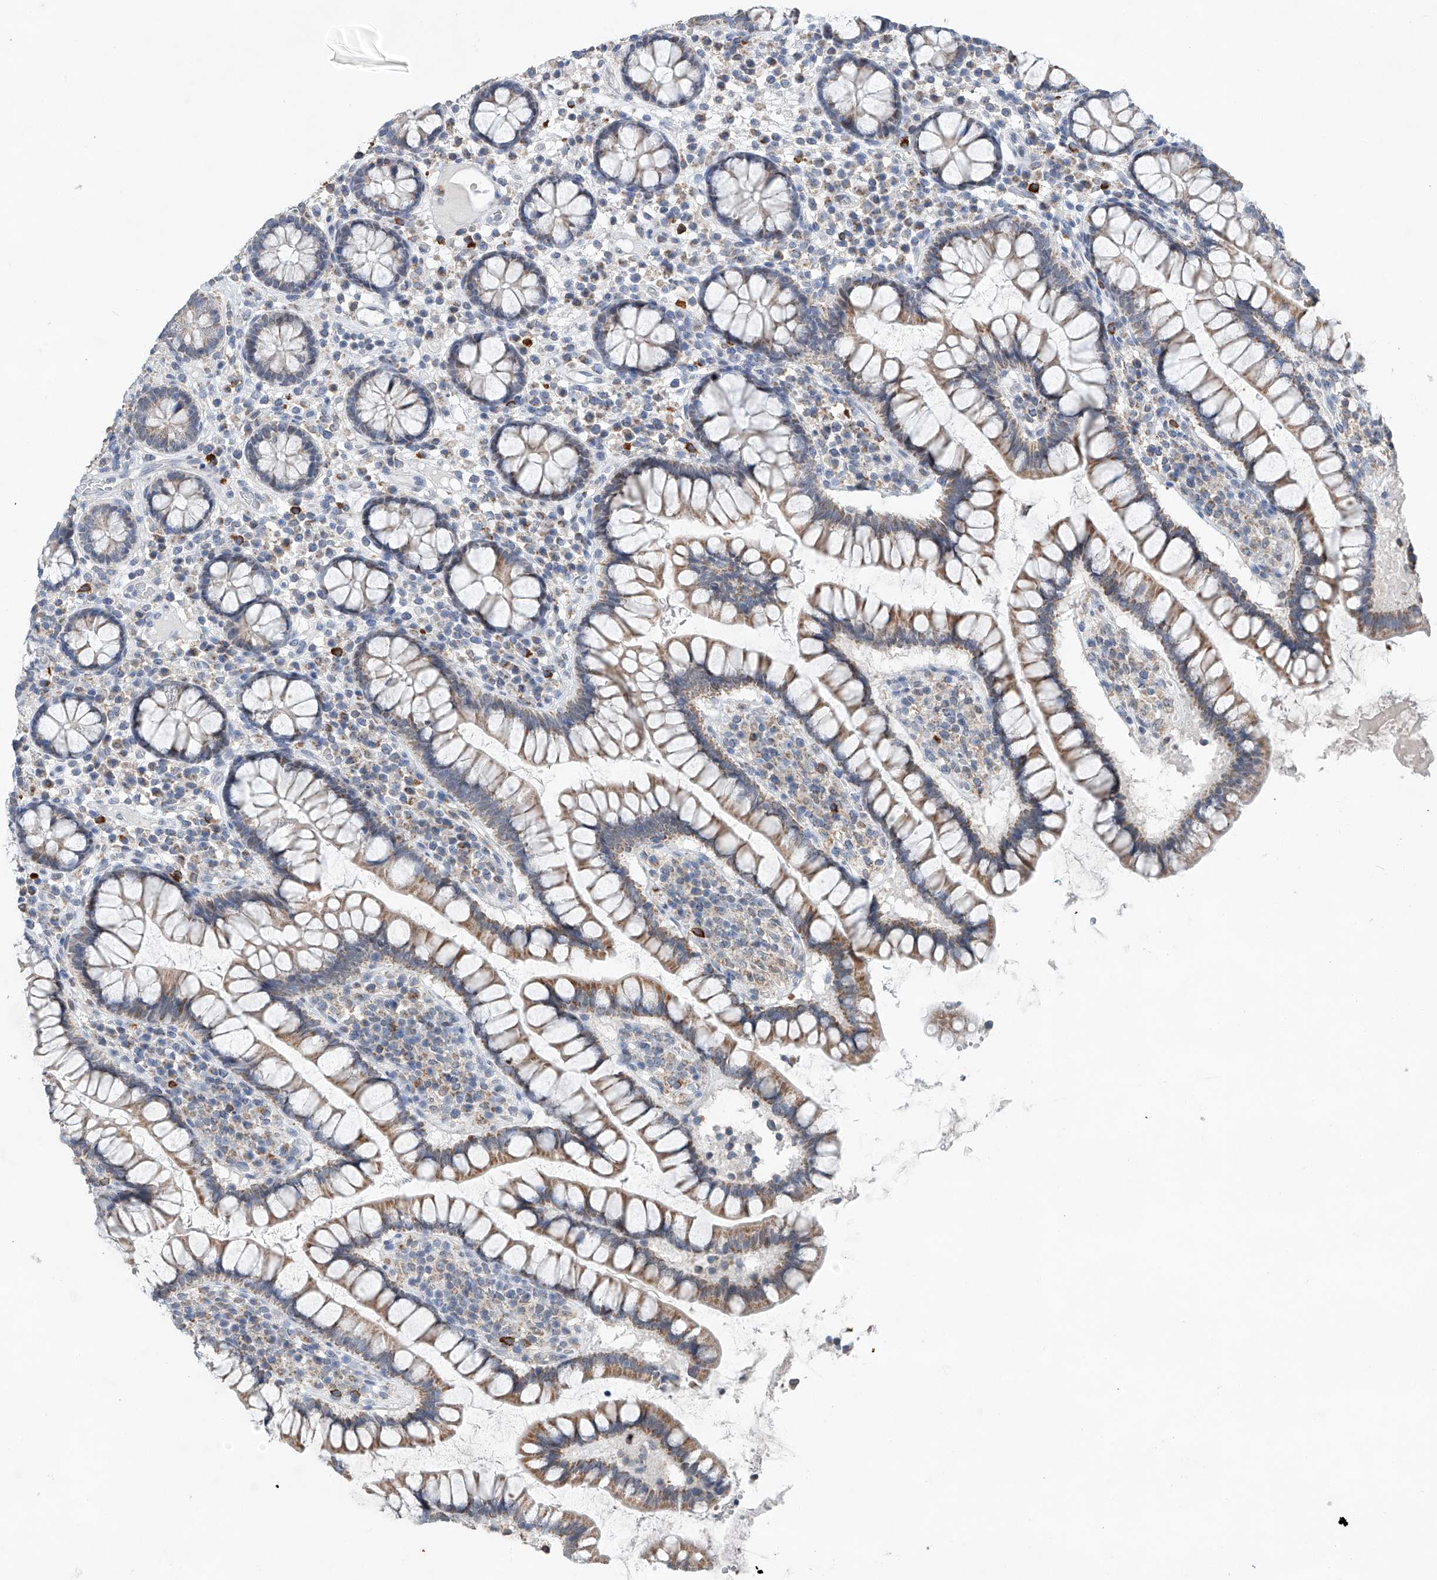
{"staining": {"intensity": "negative", "quantity": "none", "location": "none"}, "tissue": "colon", "cell_type": "Endothelial cells", "image_type": "normal", "snomed": [{"axis": "morphology", "description": "Normal tissue, NOS"}, {"axis": "topography", "description": "Colon"}], "caption": "A high-resolution photomicrograph shows IHC staining of unremarkable colon, which demonstrates no significant staining in endothelial cells.", "gene": "KLF15", "patient": {"sex": "female", "age": 79}}